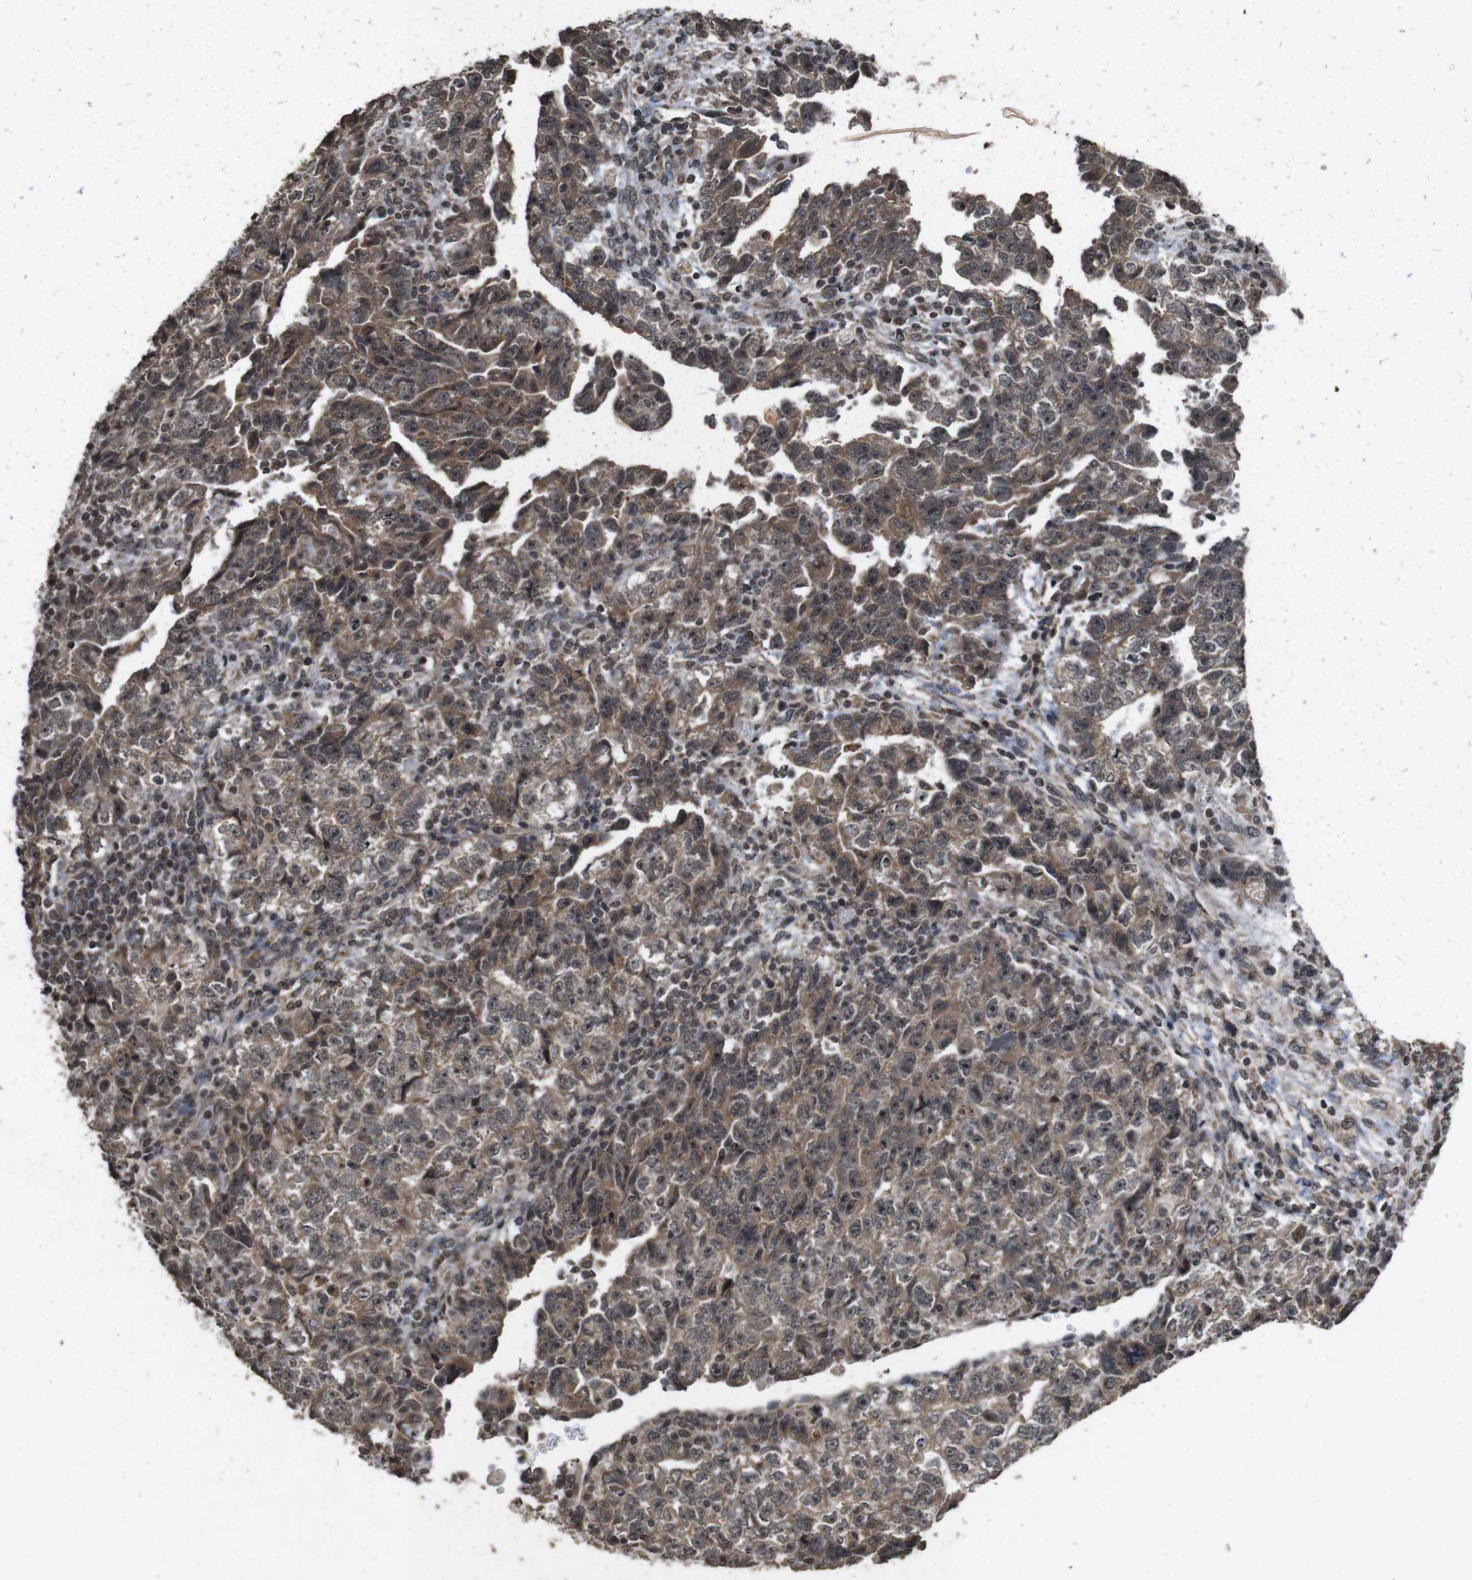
{"staining": {"intensity": "moderate", "quantity": ">75%", "location": "cytoplasmic/membranous,nuclear"}, "tissue": "testis cancer", "cell_type": "Tumor cells", "image_type": "cancer", "snomed": [{"axis": "morphology", "description": "Carcinoma, Embryonal, NOS"}, {"axis": "topography", "description": "Testis"}], "caption": "About >75% of tumor cells in human testis cancer (embryonal carcinoma) display moderate cytoplasmic/membranous and nuclear protein expression as visualized by brown immunohistochemical staining.", "gene": "SORL1", "patient": {"sex": "male", "age": 36}}